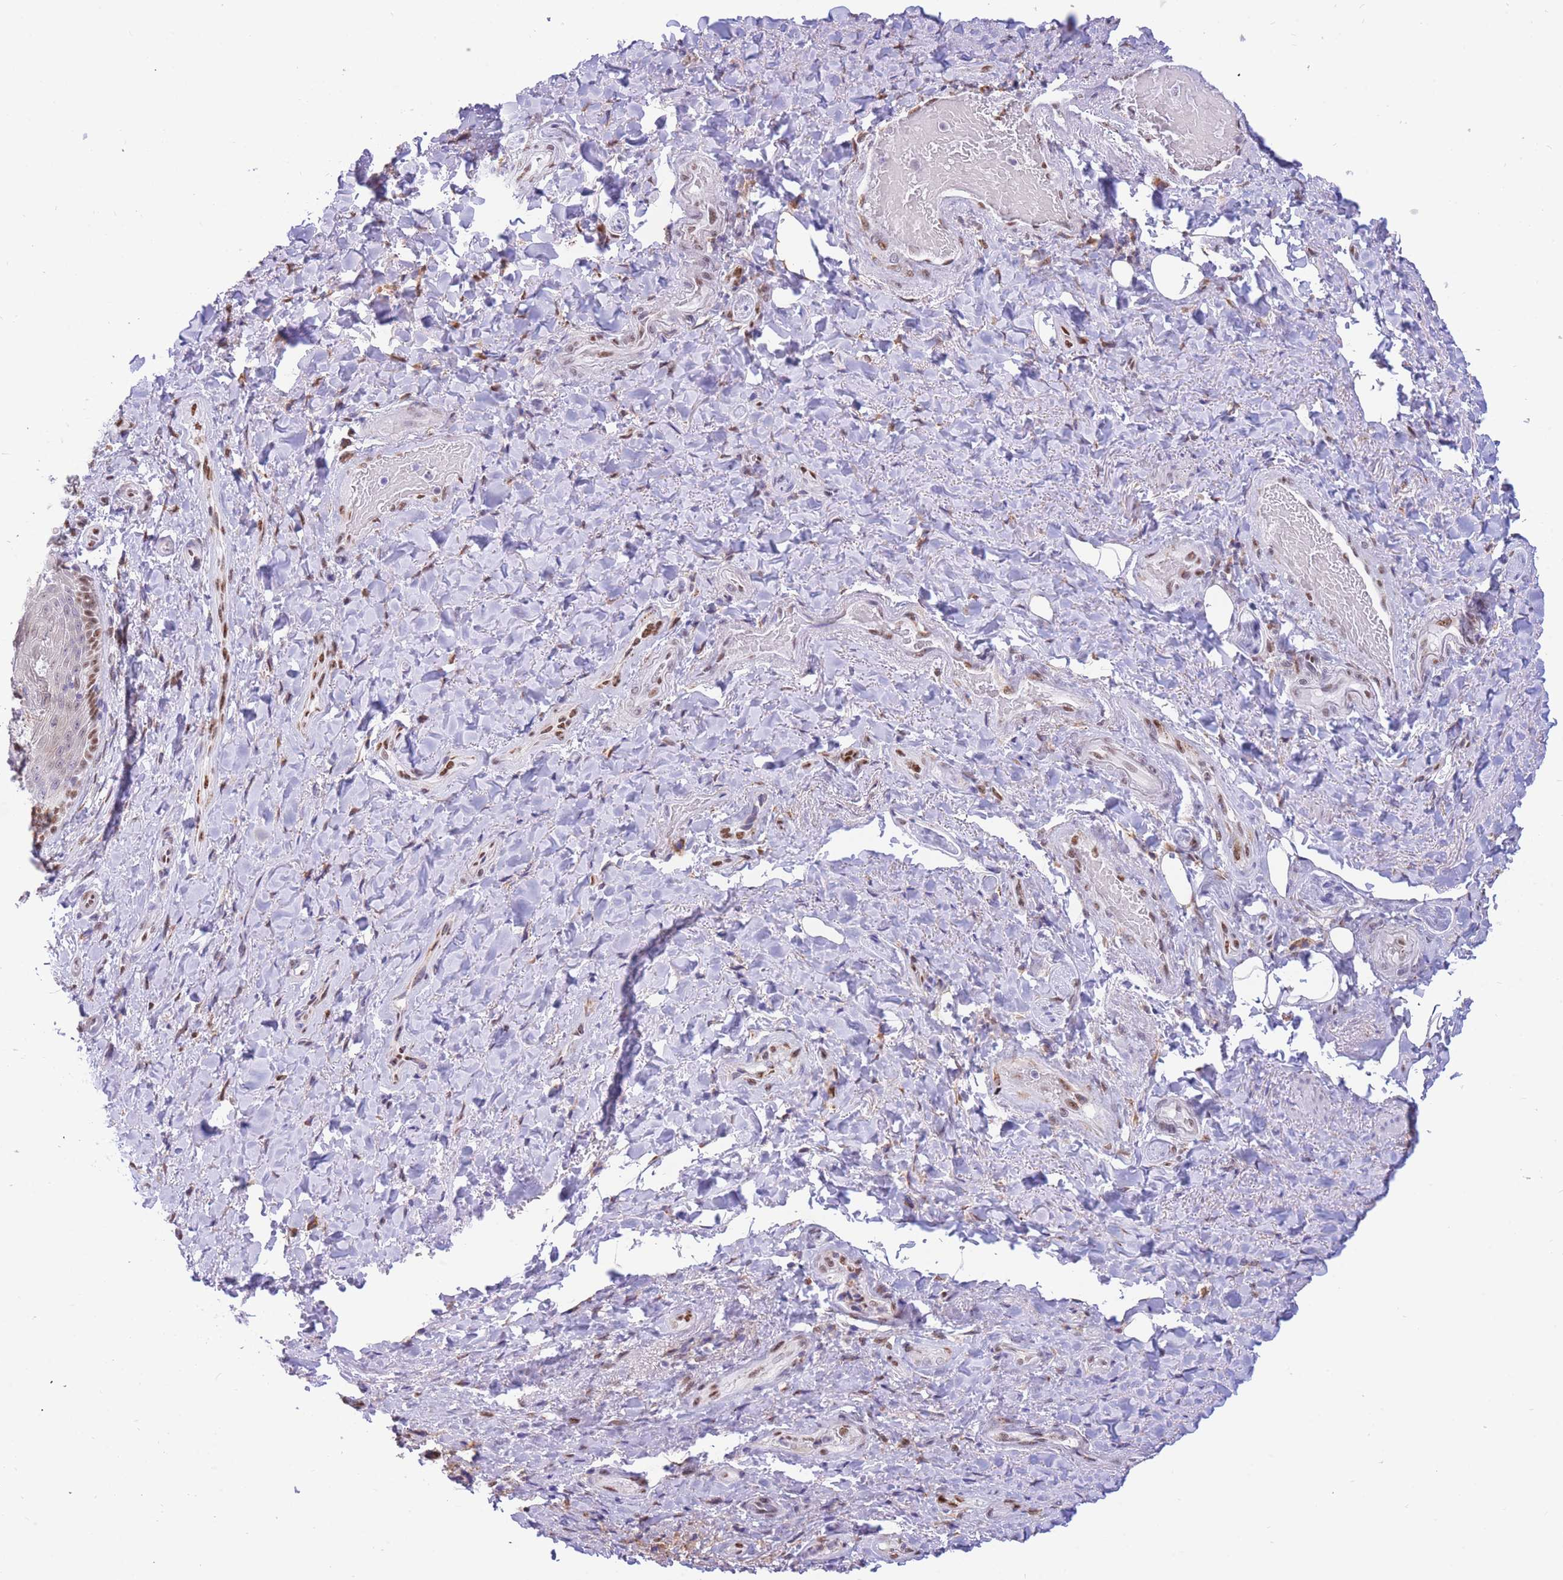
{"staining": {"intensity": "moderate", "quantity": "<25%", "location": "nuclear"}, "tissue": "skin", "cell_type": "Epidermal cells", "image_type": "normal", "snomed": [{"axis": "morphology", "description": "Normal tissue, NOS"}, {"axis": "topography", "description": "Anal"}], "caption": "Immunohistochemistry (DAB (3,3'-diaminobenzidine)) staining of unremarkable human skin shows moderate nuclear protein staining in about <25% of epidermal cells.", "gene": "FAM153A", "patient": {"sex": "female", "age": 89}}